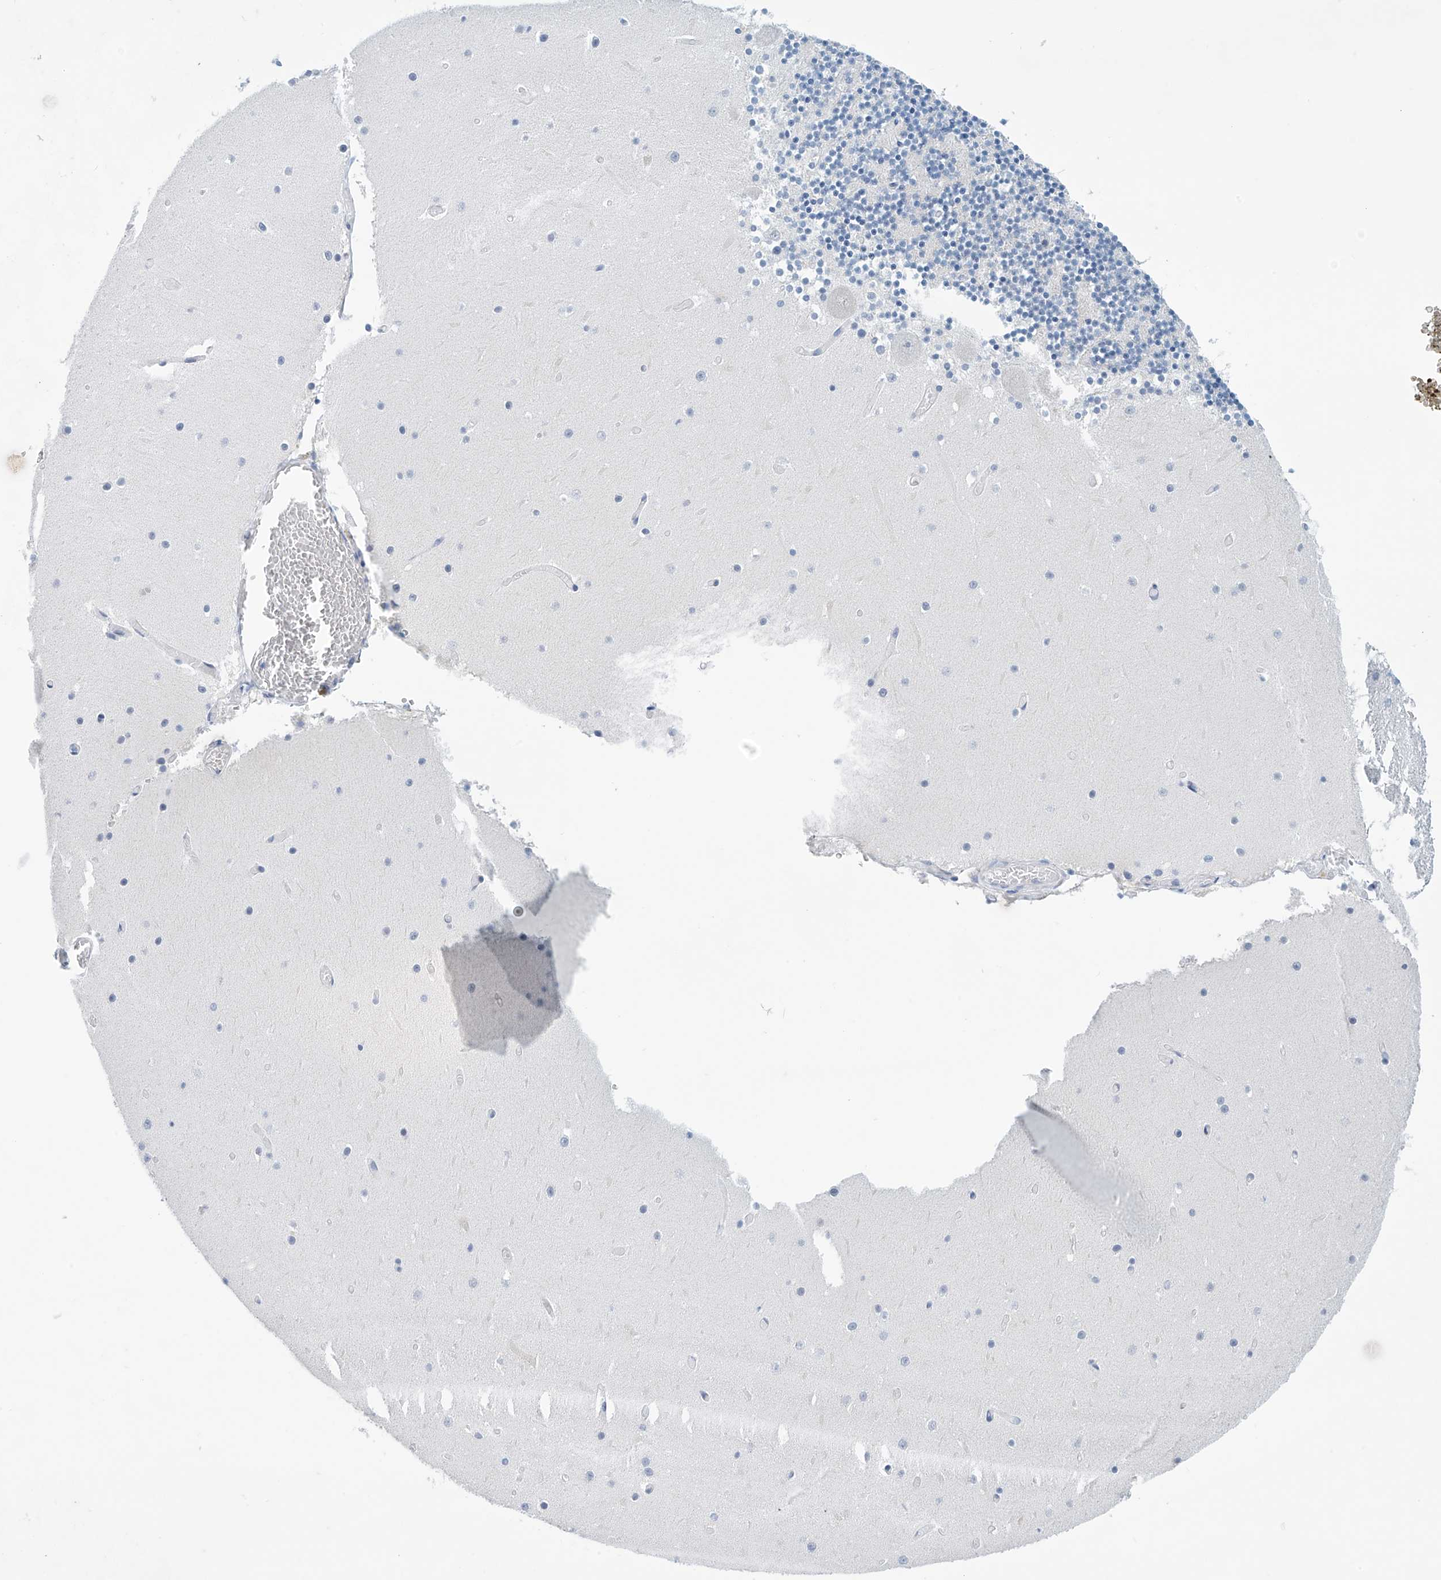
{"staining": {"intensity": "negative", "quantity": "none", "location": "none"}, "tissue": "cerebellum", "cell_type": "Cells in granular layer", "image_type": "normal", "snomed": [{"axis": "morphology", "description": "Normal tissue, NOS"}, {"axis": "topography", "description": "Cerebellum"}], "caption": "The image demonstrates no significant staining in cells in granular layer of cerebellum. Nuclei are stained in blue.", "gene": "SLC35A5", "patient": {"sex": "female", "age": 28}}